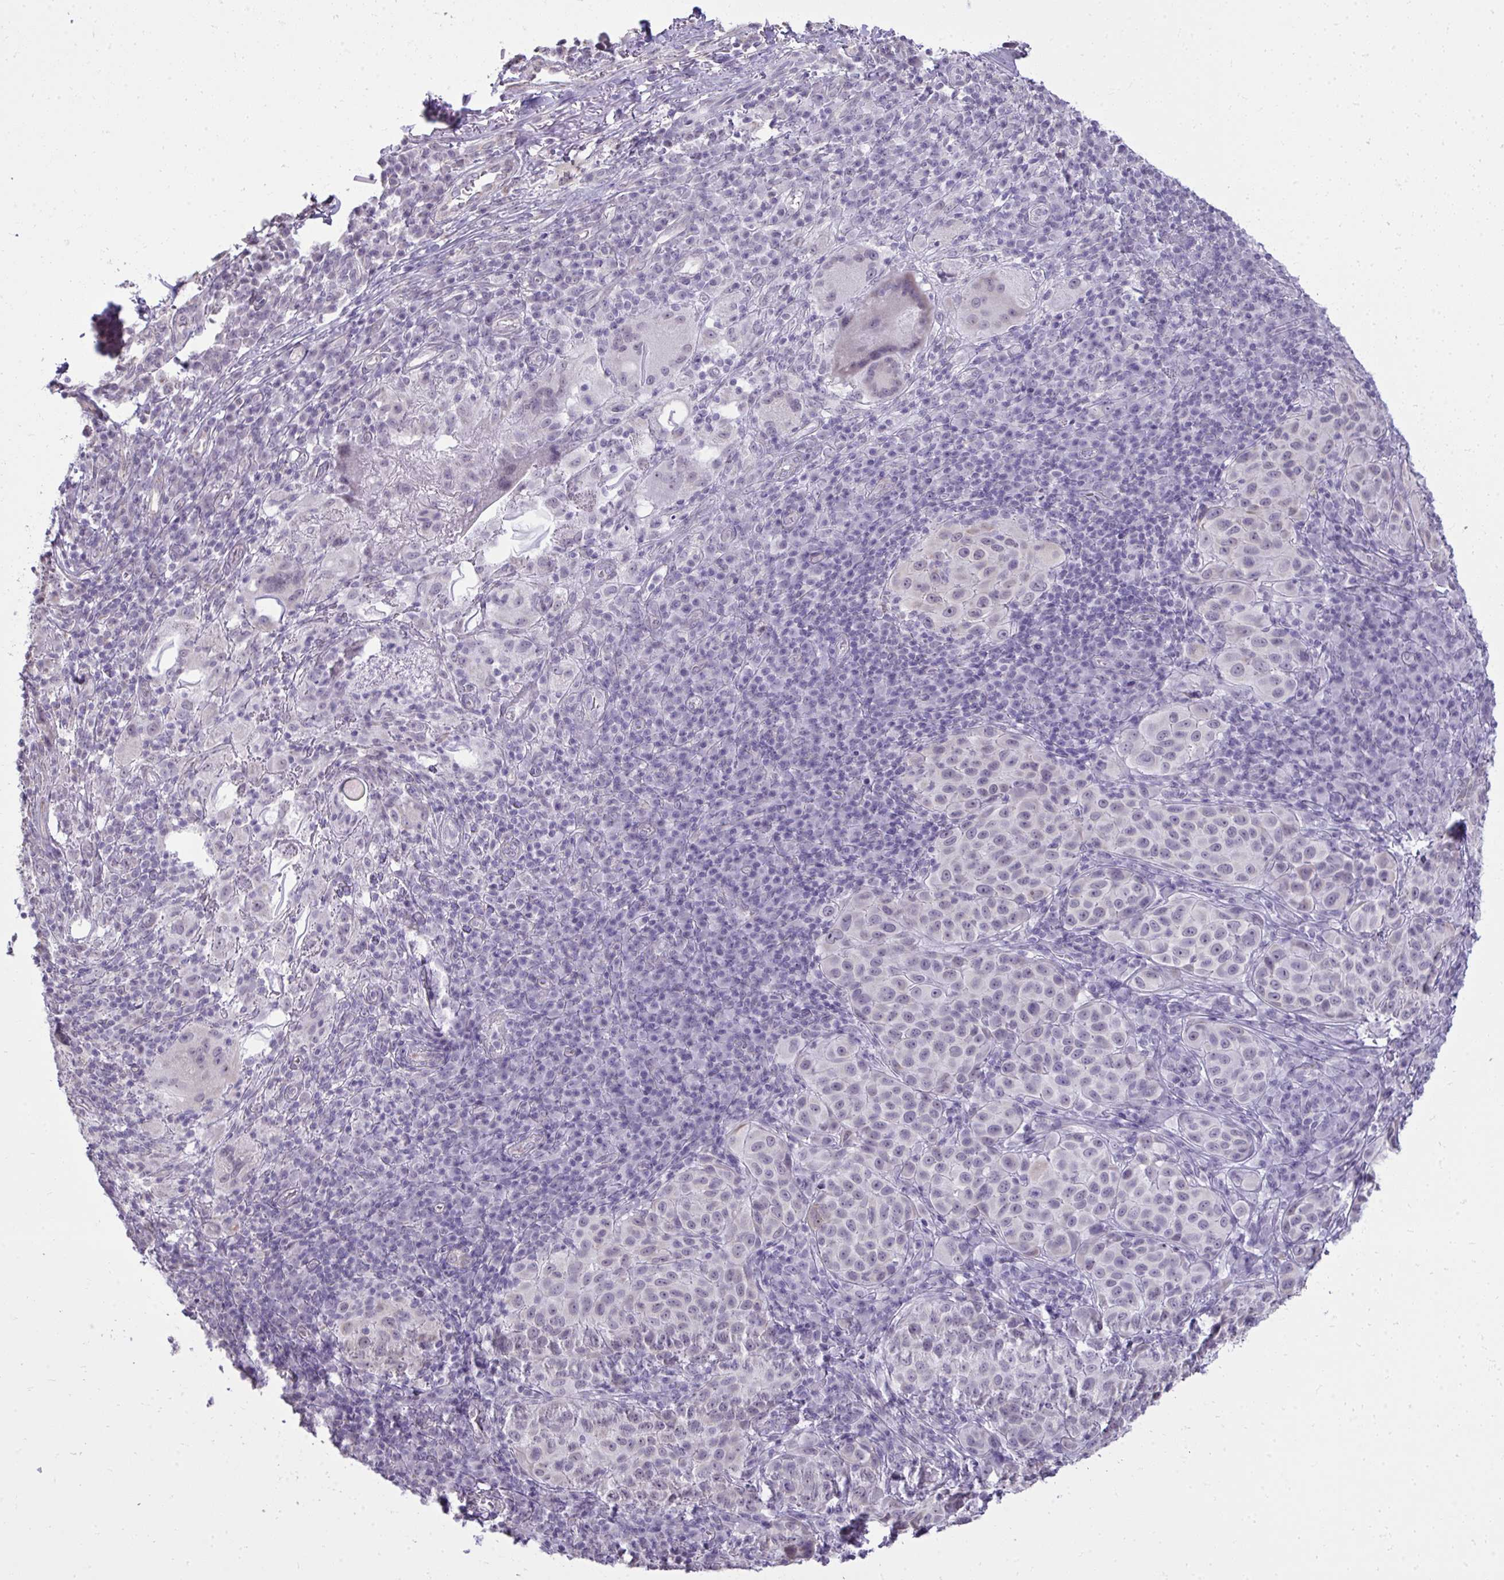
{"staining": {"intensity": "negative", "quantity": "none", "location": "none"}, "tissue": "melanoma", "cell_type": "Tumor cells", "image_type": "cancer", "snomed": [{"axis": "morphology", "description": "Malignant melanoma, NOS"}, {"axis": "topography", "description": "Skin"}], "caption": "Immunohistochemistry (IHC) micrograph of neoplastic tissue: human melanoma stained with DAB (3,3'-diaminobenzidine) demonstrates no significant protein positivity in tumor cells.", "gene": "NPPA", "patient": {"sex": "male", "age": 38}}